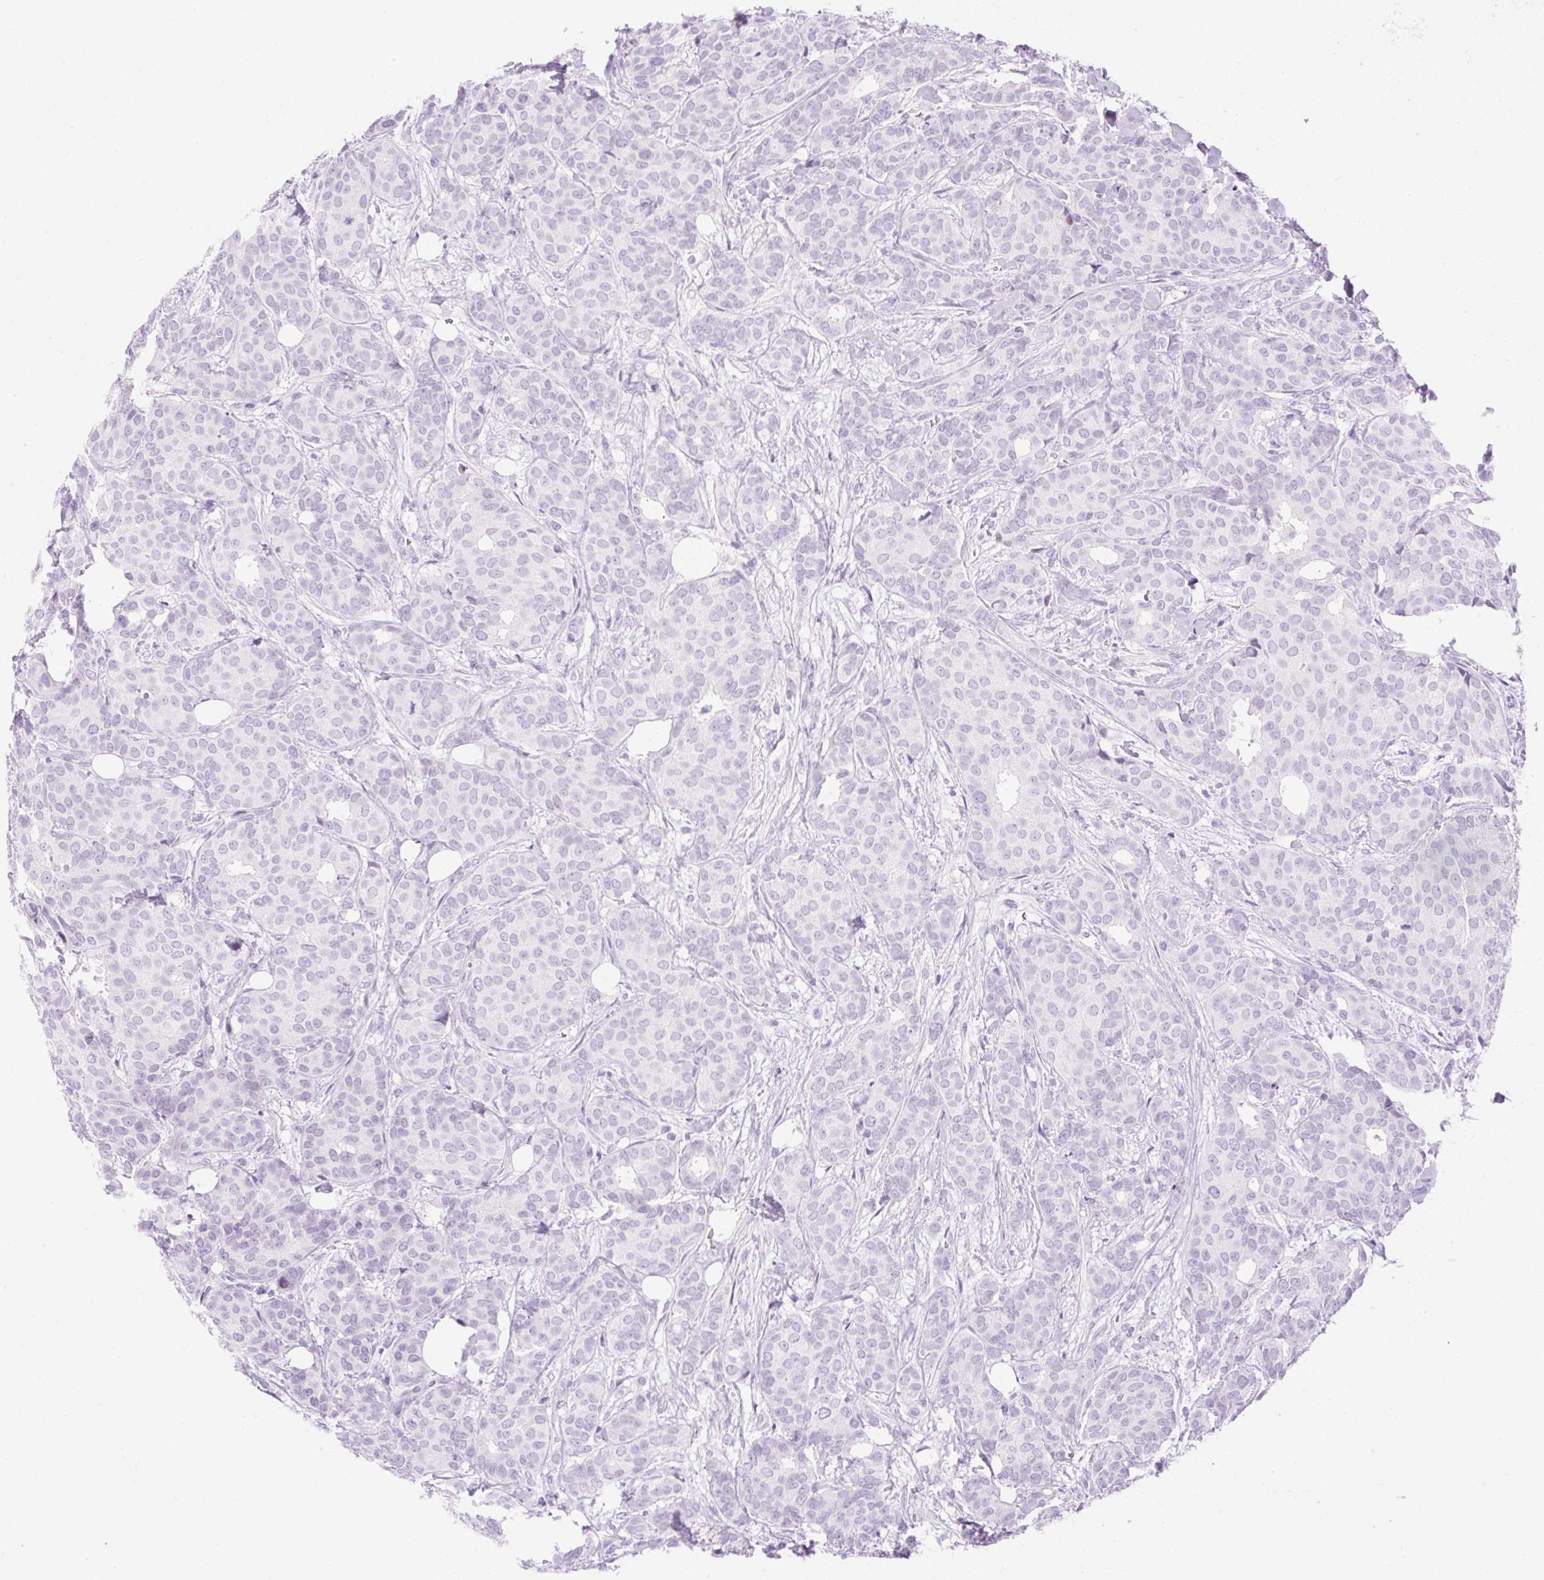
{"staining": {"intensity": "negative", "quantity": "none", "location": "none"}, "tissue": "breast cancer", "cell_type": "Tumor cells", "image_type": "cancer", "snomed": [{"axis": "morphology", "description": "Duct carcinoma"}, {"axis": "topography", "description": "Breast"}], "caption": "This is a micrograph of immunohistochemistry (IHC) staining of breast infiltrating ductal carcinoma, which shows no staining in tumor cells.", "gene": "SPRR4", "patient": {"sex": "female", "age": 70}}